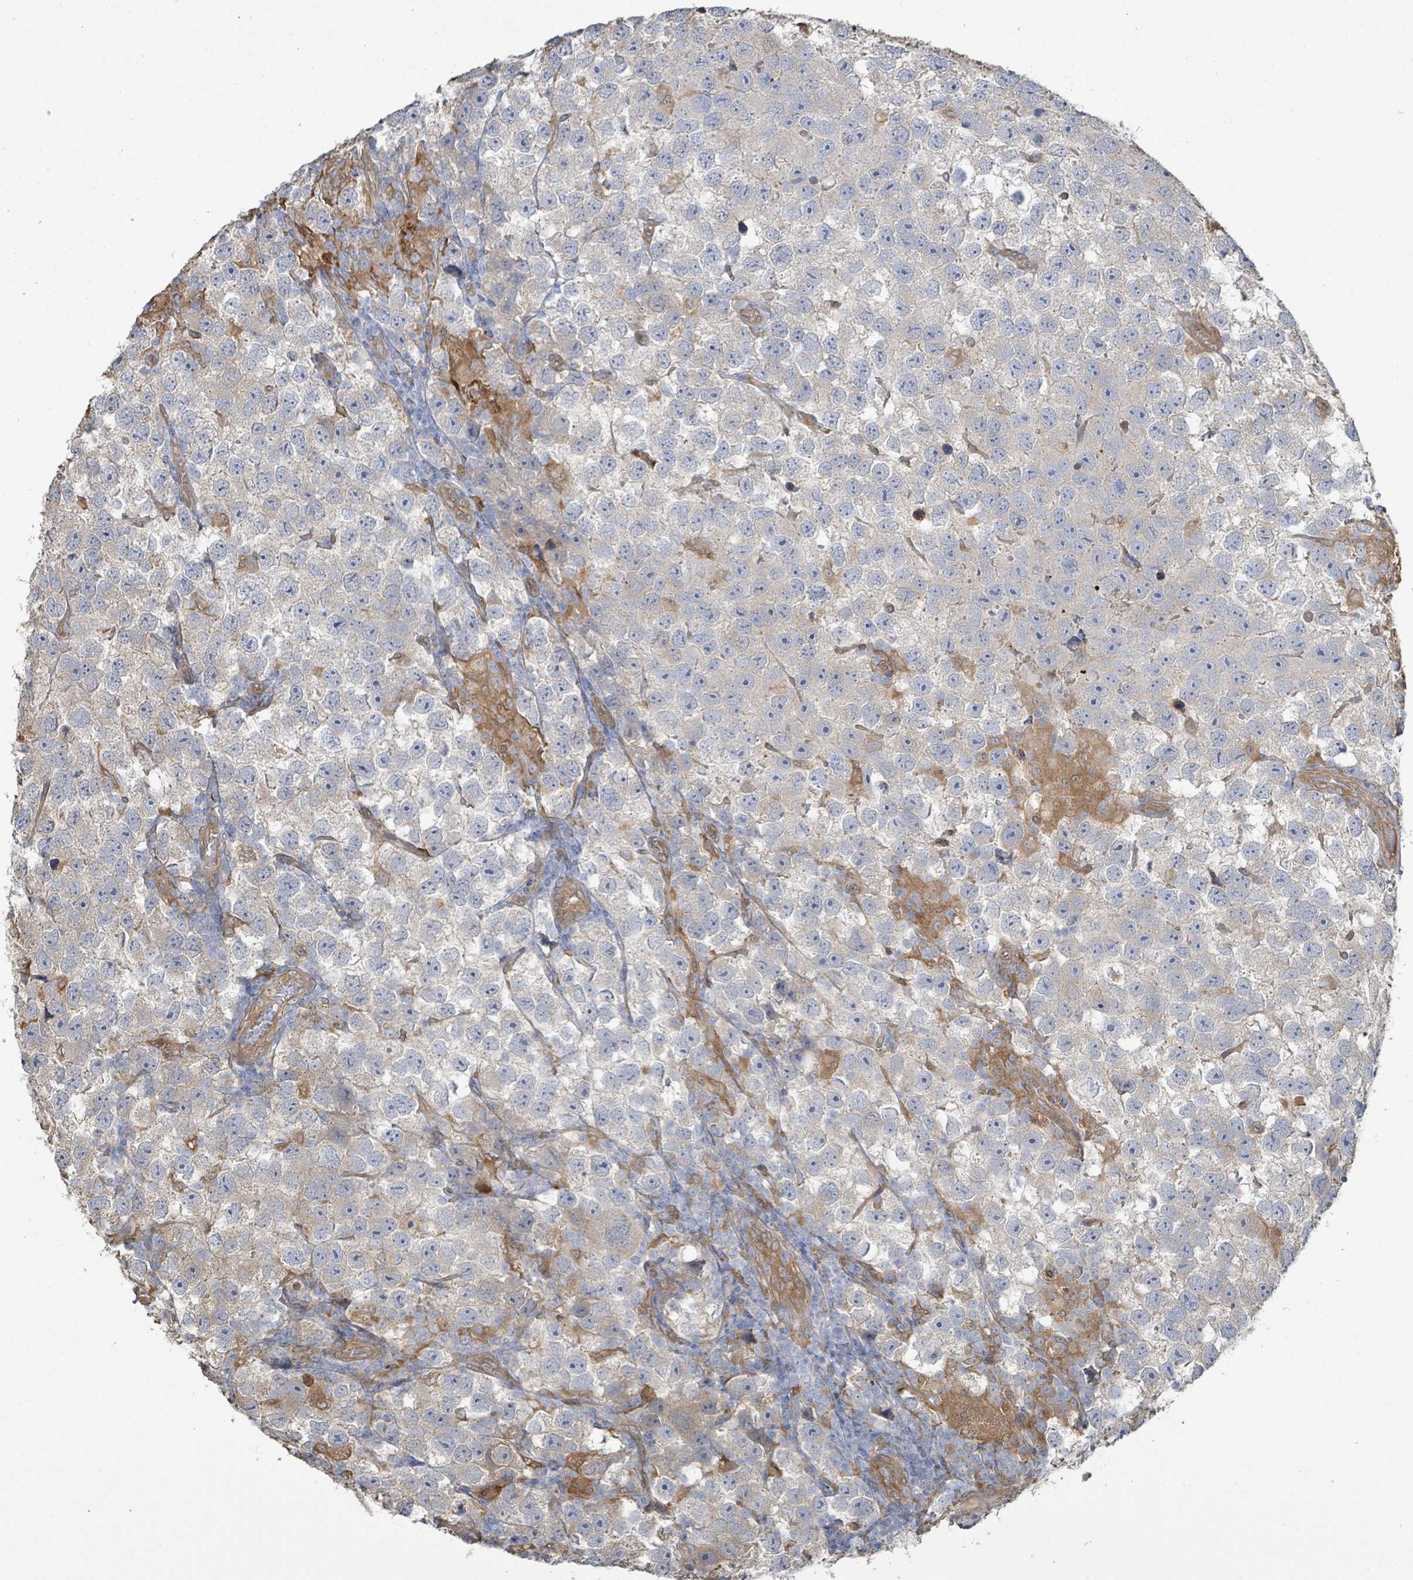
{"staining": {"intensity": "weak", "quantity": "<25%", "location": "cytoplasmic/membranous"}, "tissue": "testis cancer", "cell_type": "Tumor cells", "image_type": "cancer", "snomed": [{"axis": "morphology", "description": "Seminoma, NOS"}, {"axis": "topography", "description": "Testis"}], "caption": "A high-resolution histopathology image shows immunohistochemistry (IHC) staining of testis cancer, which demonstrates no significant positivity in tumor cells.", "gene": "ARPIN", "patient": {"sex": "male", "age": 26}}